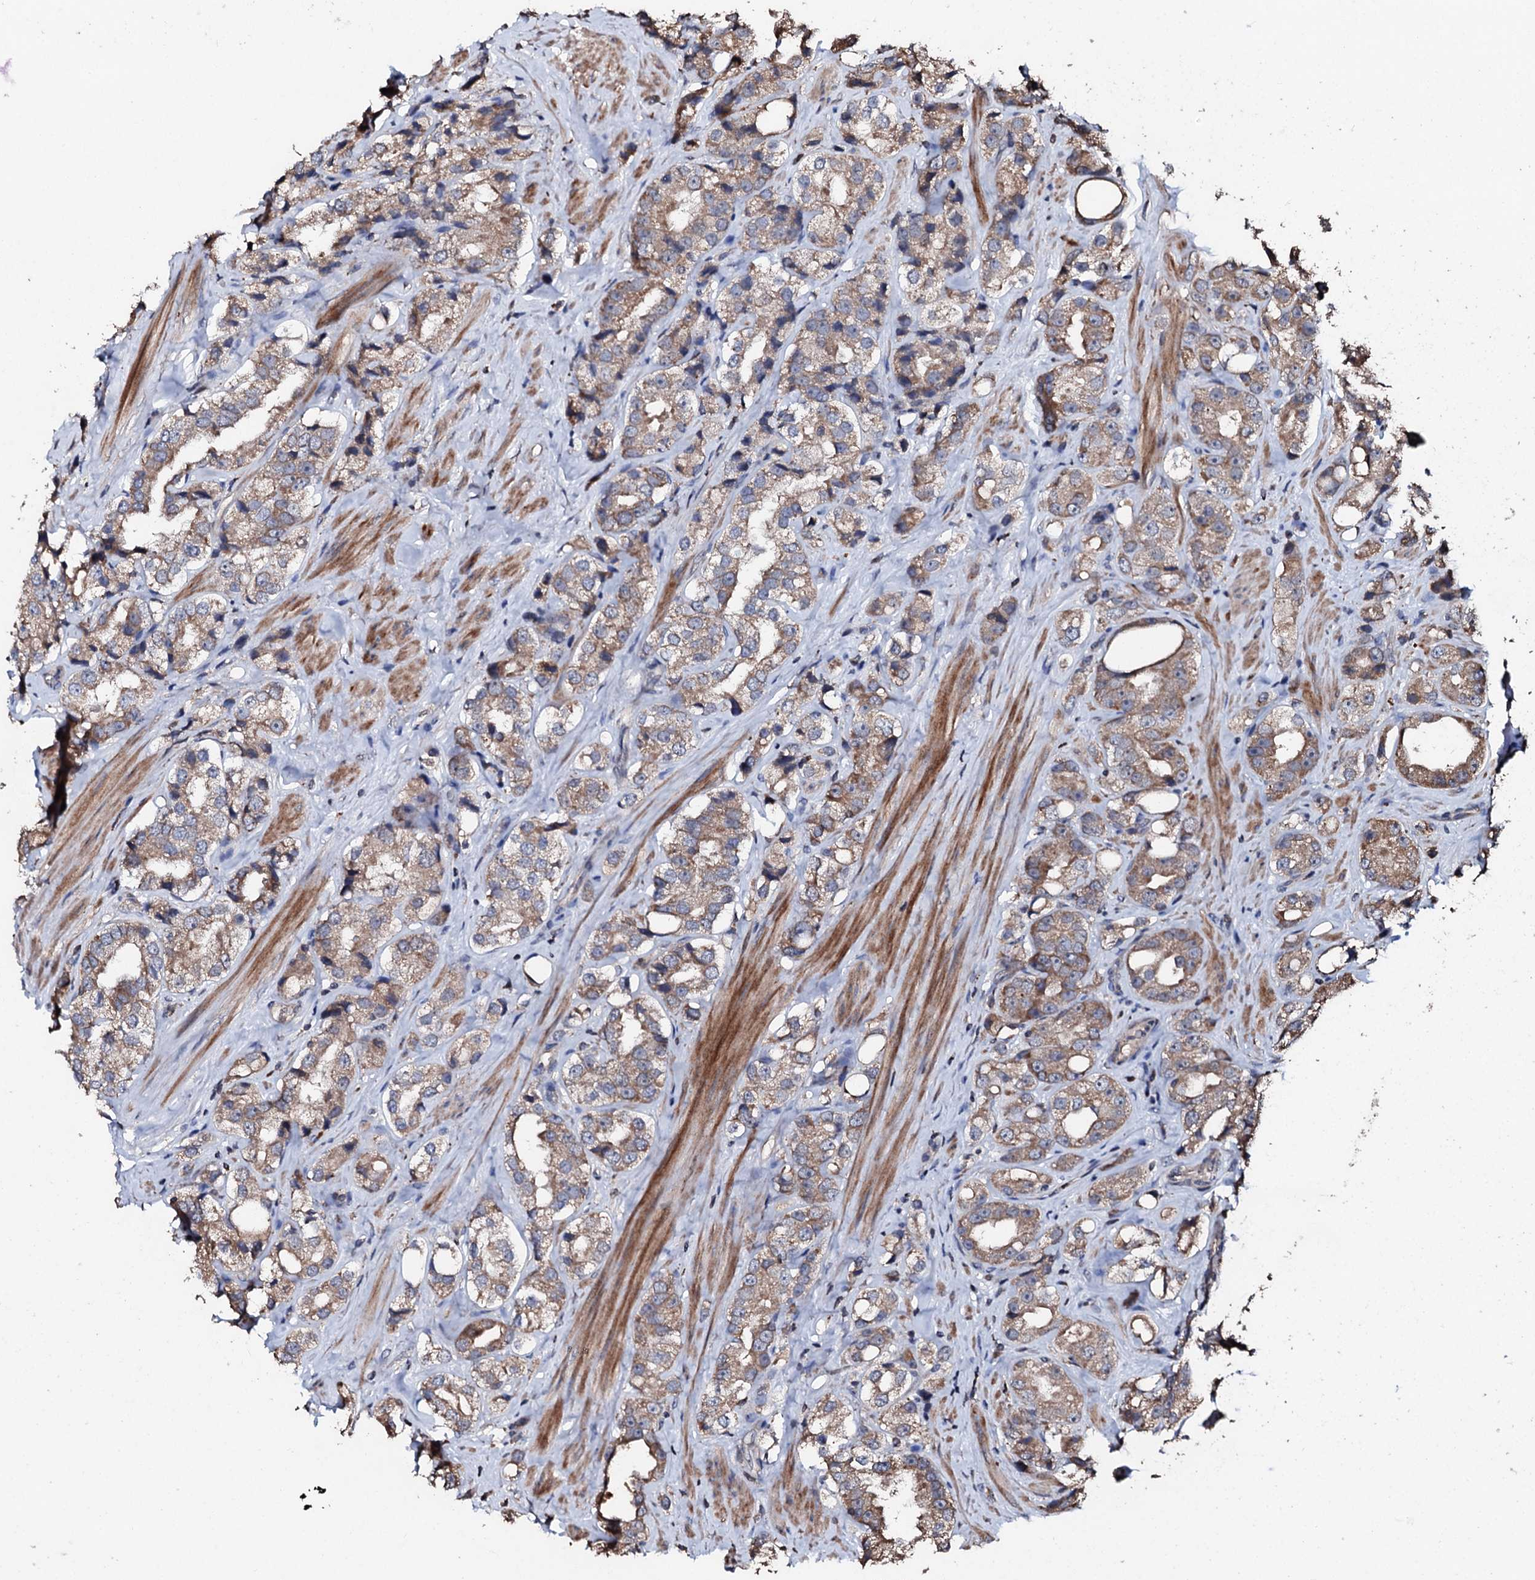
{"staining": {"intensity": "moderate", "quantity": ">75%", "location": "cytoplasmic/membranous"}, "tissue": "prostate cancer", "cell_type": "Tumor cells", "image_type": "cancer", "snomed": [{"axis": "morphology", "description": "Adenocarcinoma, NOS"}, {"axis": "topography", "description": "Prostate"}], "caption": "Prostate adenocarcinoma tissue demonstrates moderate cytoplasmic/membranous staining in about >75% of tumor cells, visualized by immunohistochemistry.", "gene": "SDHAF2", "patient": {"sex": "male", "age": 79}}